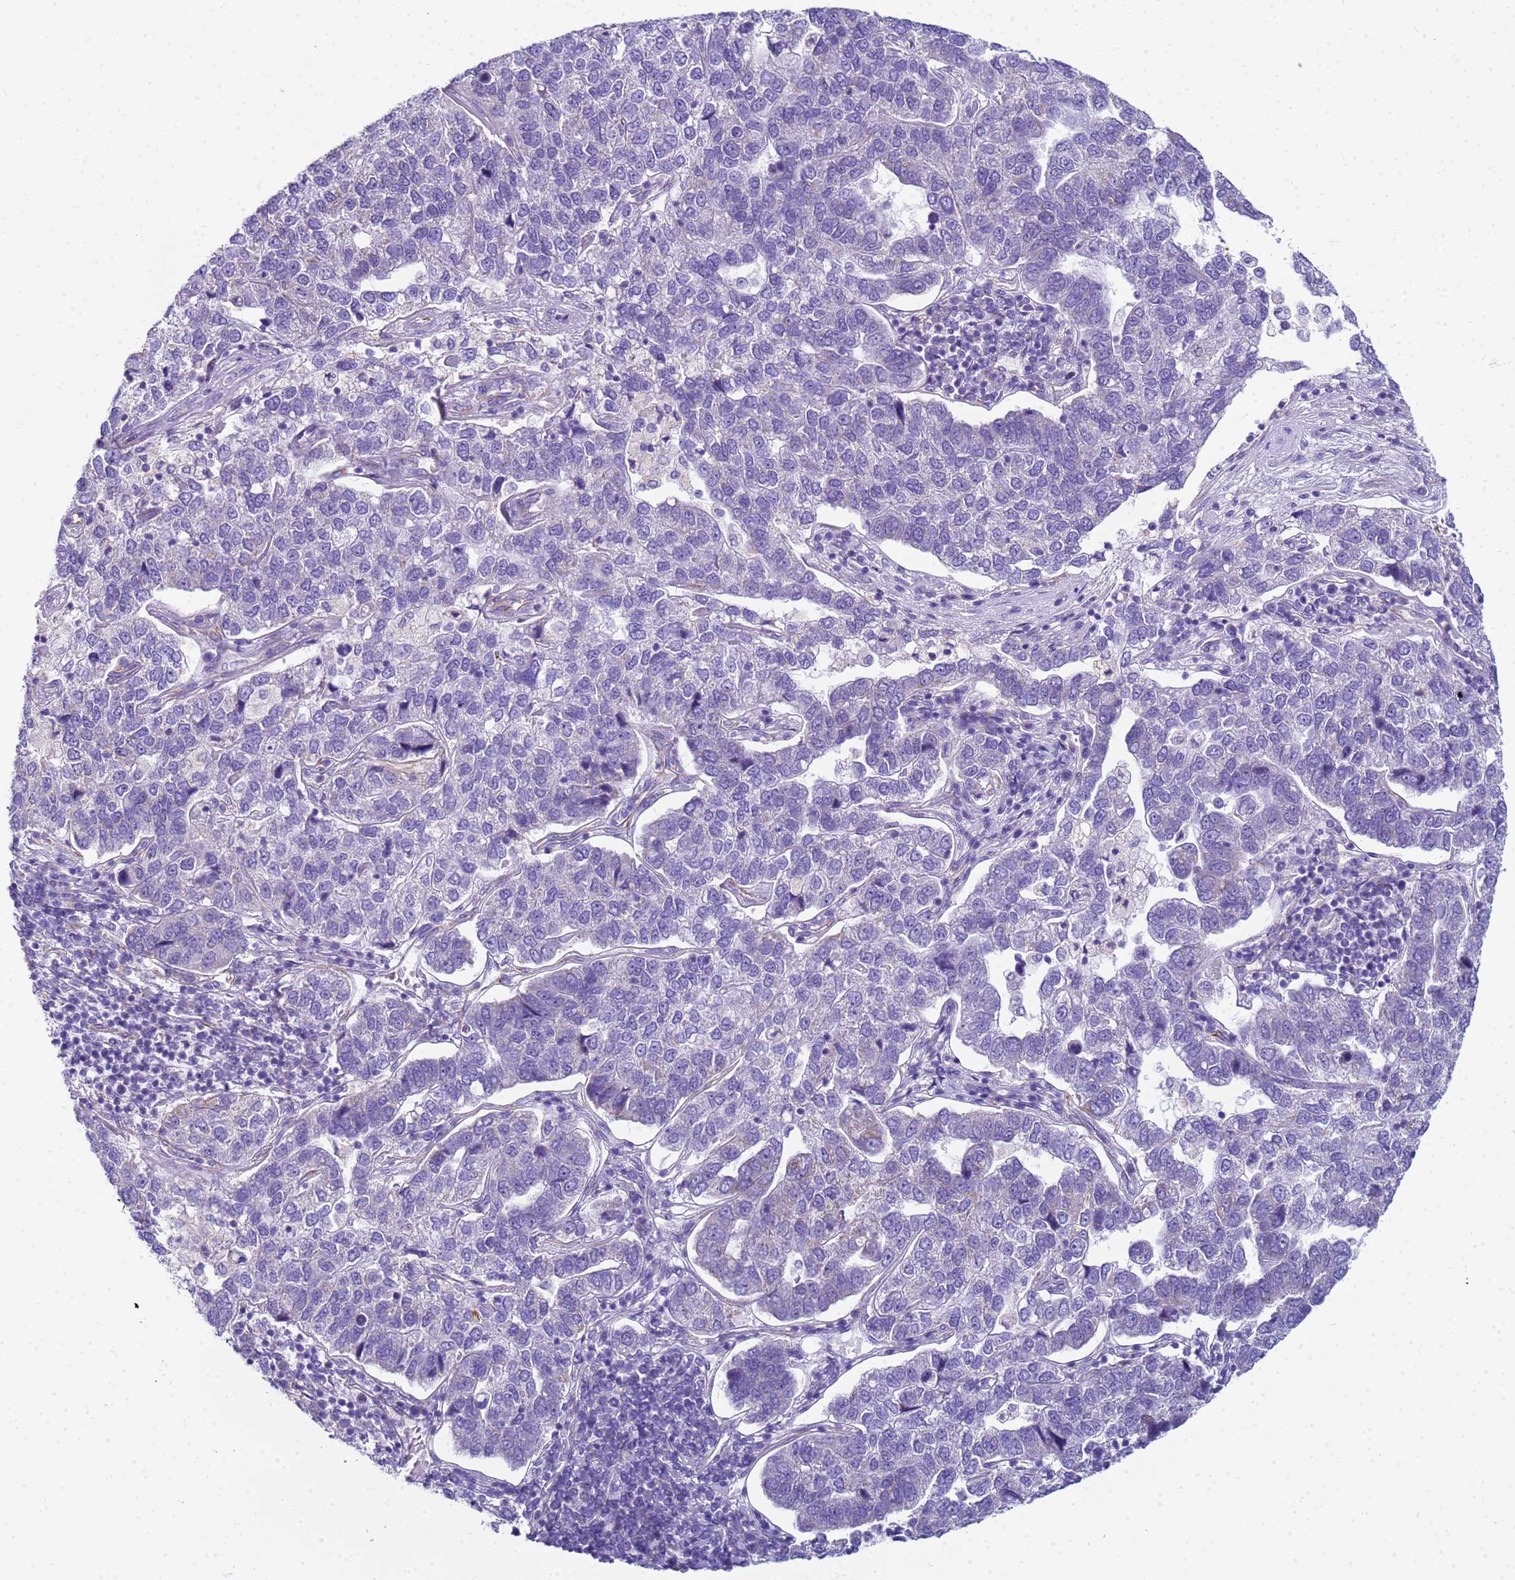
{"staining": {"intensity": "negative", "quantity": "none", "location": "none"}, "tissue": "pancreatic cancer", "cell_type": "Tumor cells", "image_type": "cancer", "snomed": [{"axis": "morphology", "description": "Adenocarcinoma, NOS"}, {"axis": "topography", "description": "Pancreas"}], "caption": "Immunohistochemical staining of adenocarcinoma (pancreatic) reveals no significant staining in tumor cells. Brightfield microscopy of immunohistochemistry (IHC) stained with DAB (brown) and hematoxylin (blue), captured at high magnification.", "gene": "UBXN2B", "patient": {"sex": "female", "age": 61}}